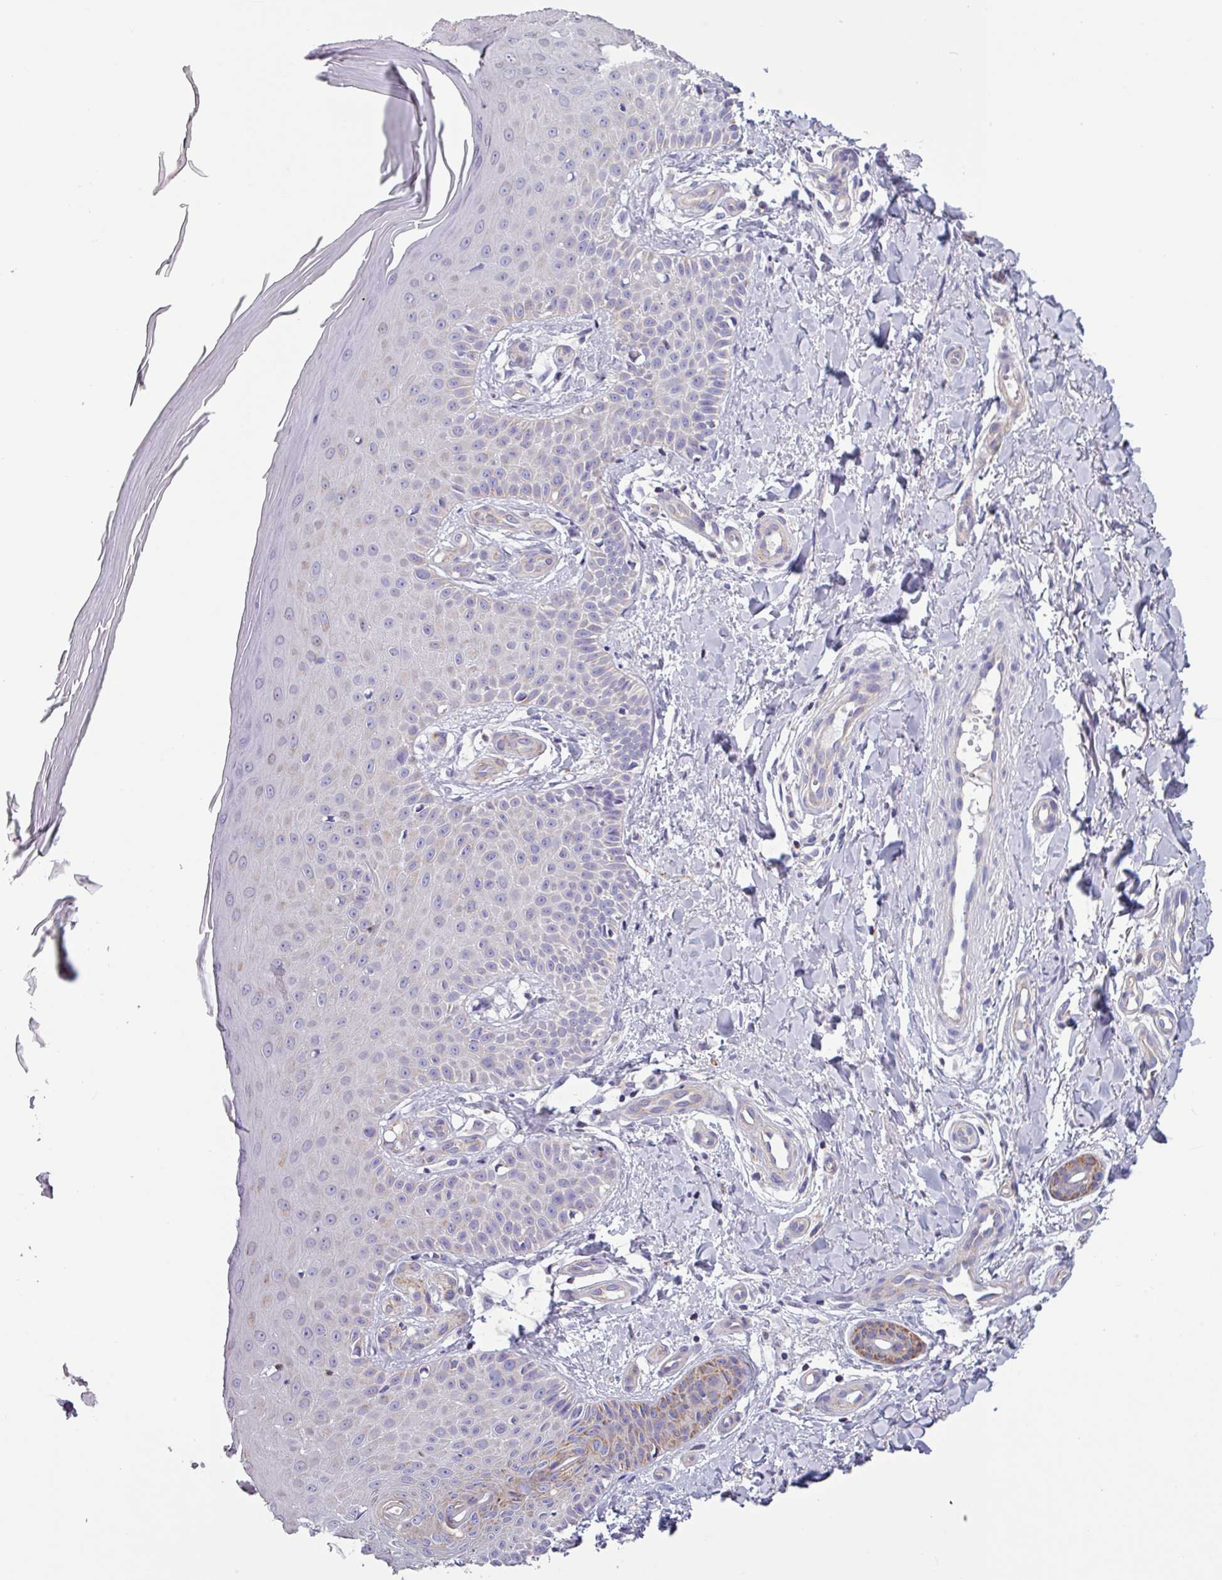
{"staining": {"intensity": "negative", "quantity": "none", "location": "none"}, "tissue": "skin", "cell_type": "Fibroblasts", "image_type": "normal", "snomed": [{"axis": "morphology", "description": "Normal tissue, NOS"}, {"axis": "topography", "description": "Skin"}], "caption": "Normal skin was stained to show a protein in brown. There is no significant staining in fibroblasts. (Brightfield microscopy of DAB (3,3'-diaminobenzidine) immunohistochemistry (IHC) at high magnification).", "gene": "CAMK1", "patient": {"sex": "male", "age": 81}}